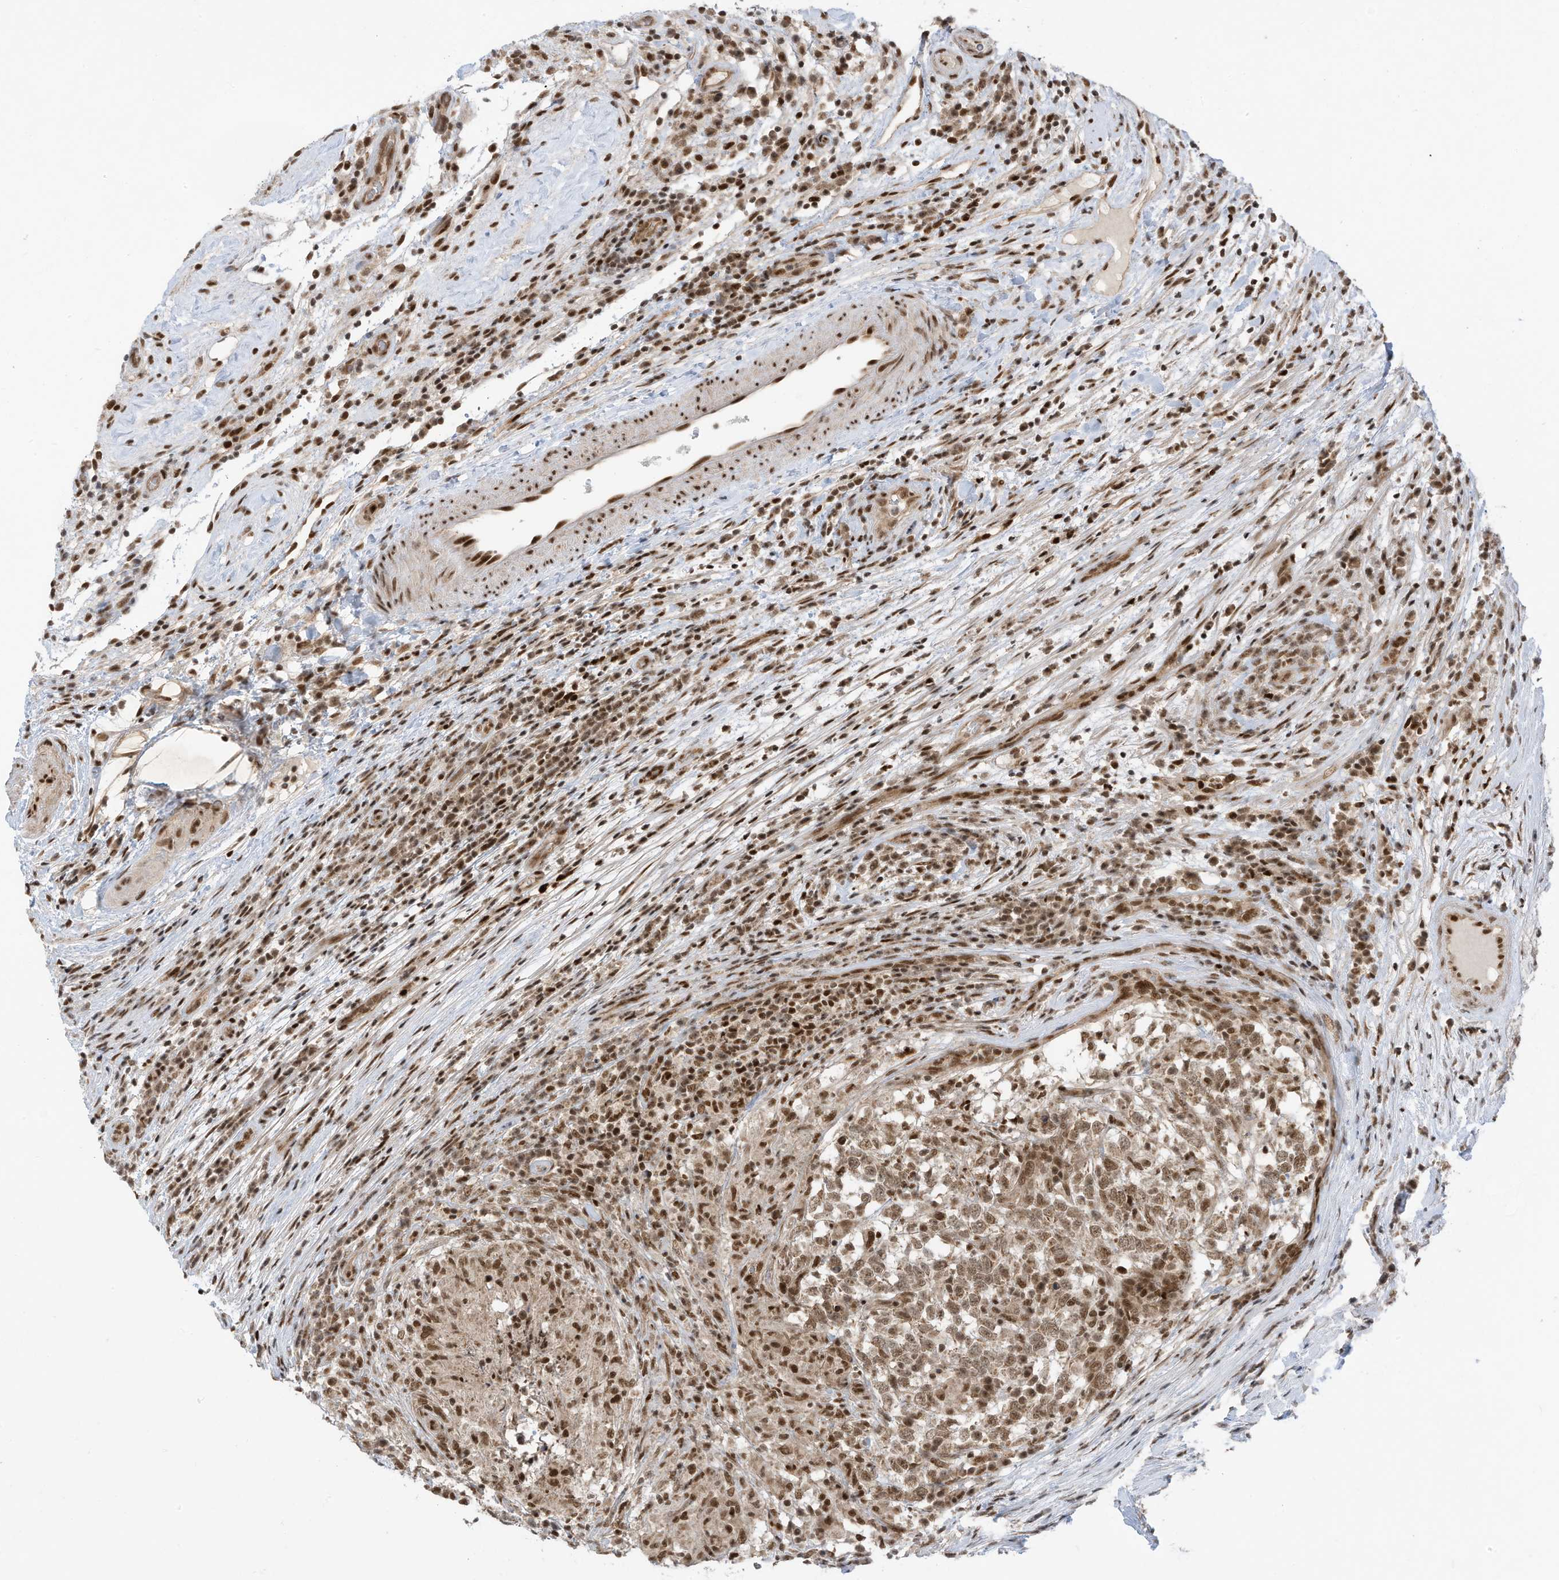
{"staining": {"intensity": "weak", "quantity": ">75%", "location": "nuclear"}, "tissue": "testis cancer", "cell_type": "Tumor cells", "image_type": "cancer", "snomed": [{"axis": "morphology", "description": "Carcinoma, Embryonal, NOS"}, {"axis": "topography", "description": "Testis"}], "caption": "Immunohistochemistry (IHC) staining of testis cancer (embryonal carcinoma), which shows low levels of weak nuclear positivity in about >75% of tumor cells indicating weak nuclear protein positivity. The staining was performed using DAB (brown) for protein detection and nuclei were counterstained in hematoxylin (blue).", "gene": "AURKAIP1", "patient": {"sex": "male", "age": 26}}